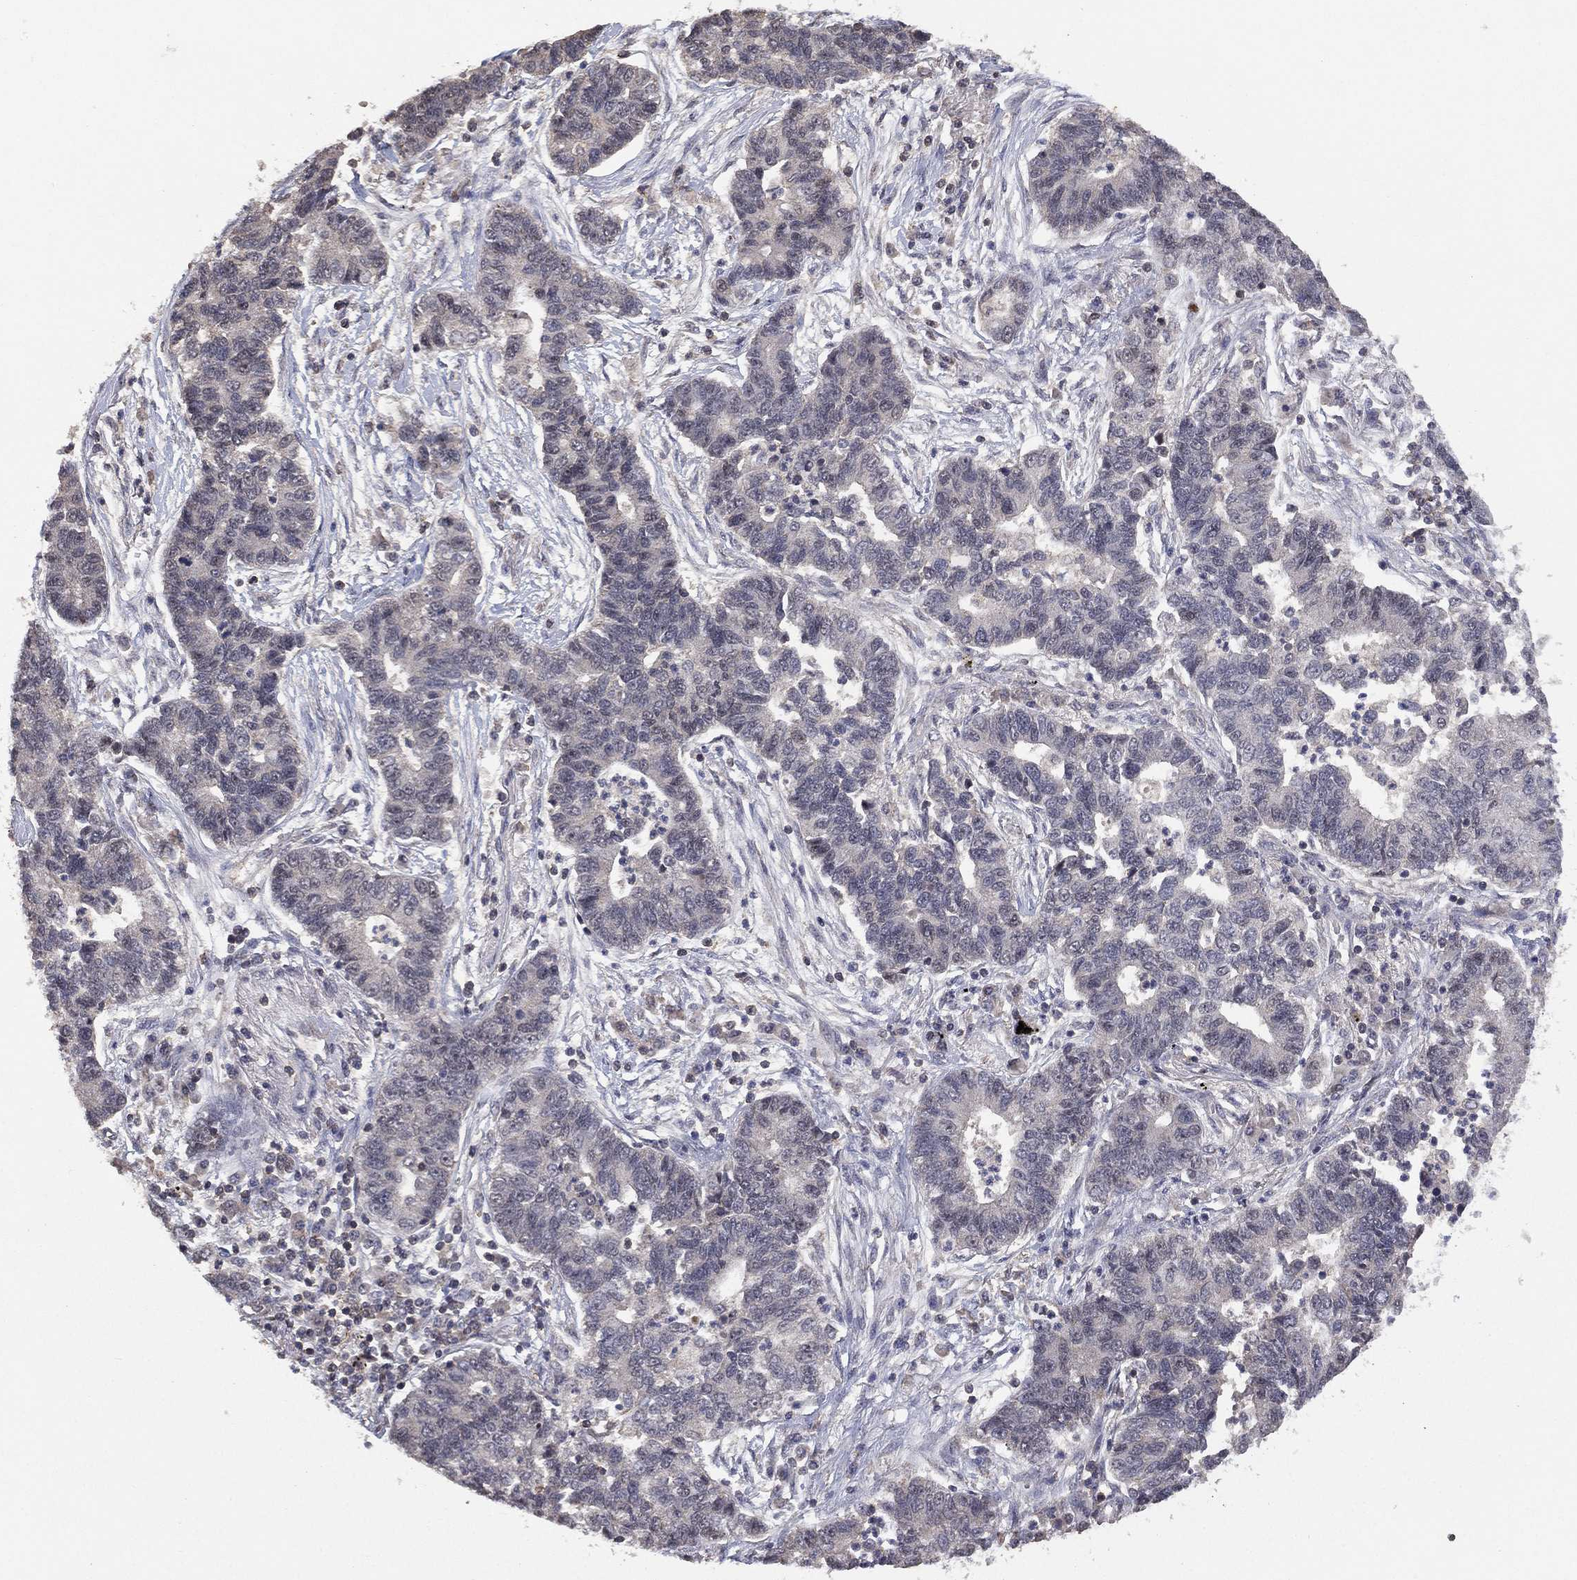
{"staining": {"intensity": "negative", "quantity": "none", "location": "none"}, "tissue": "lung cancer", "cell_type": "Tumor cells", "image_type": "cancer", "snomed": [{"axis": "morphology", "description": "Adenocarcinoma, NOS"}, {"axis": "topography", "description": "Lung"}], "caption": "Tumor cells show no significant expression in lung cancer.", "gene": "NELFCD", "patient": {"sex": "female", "age": 57}}